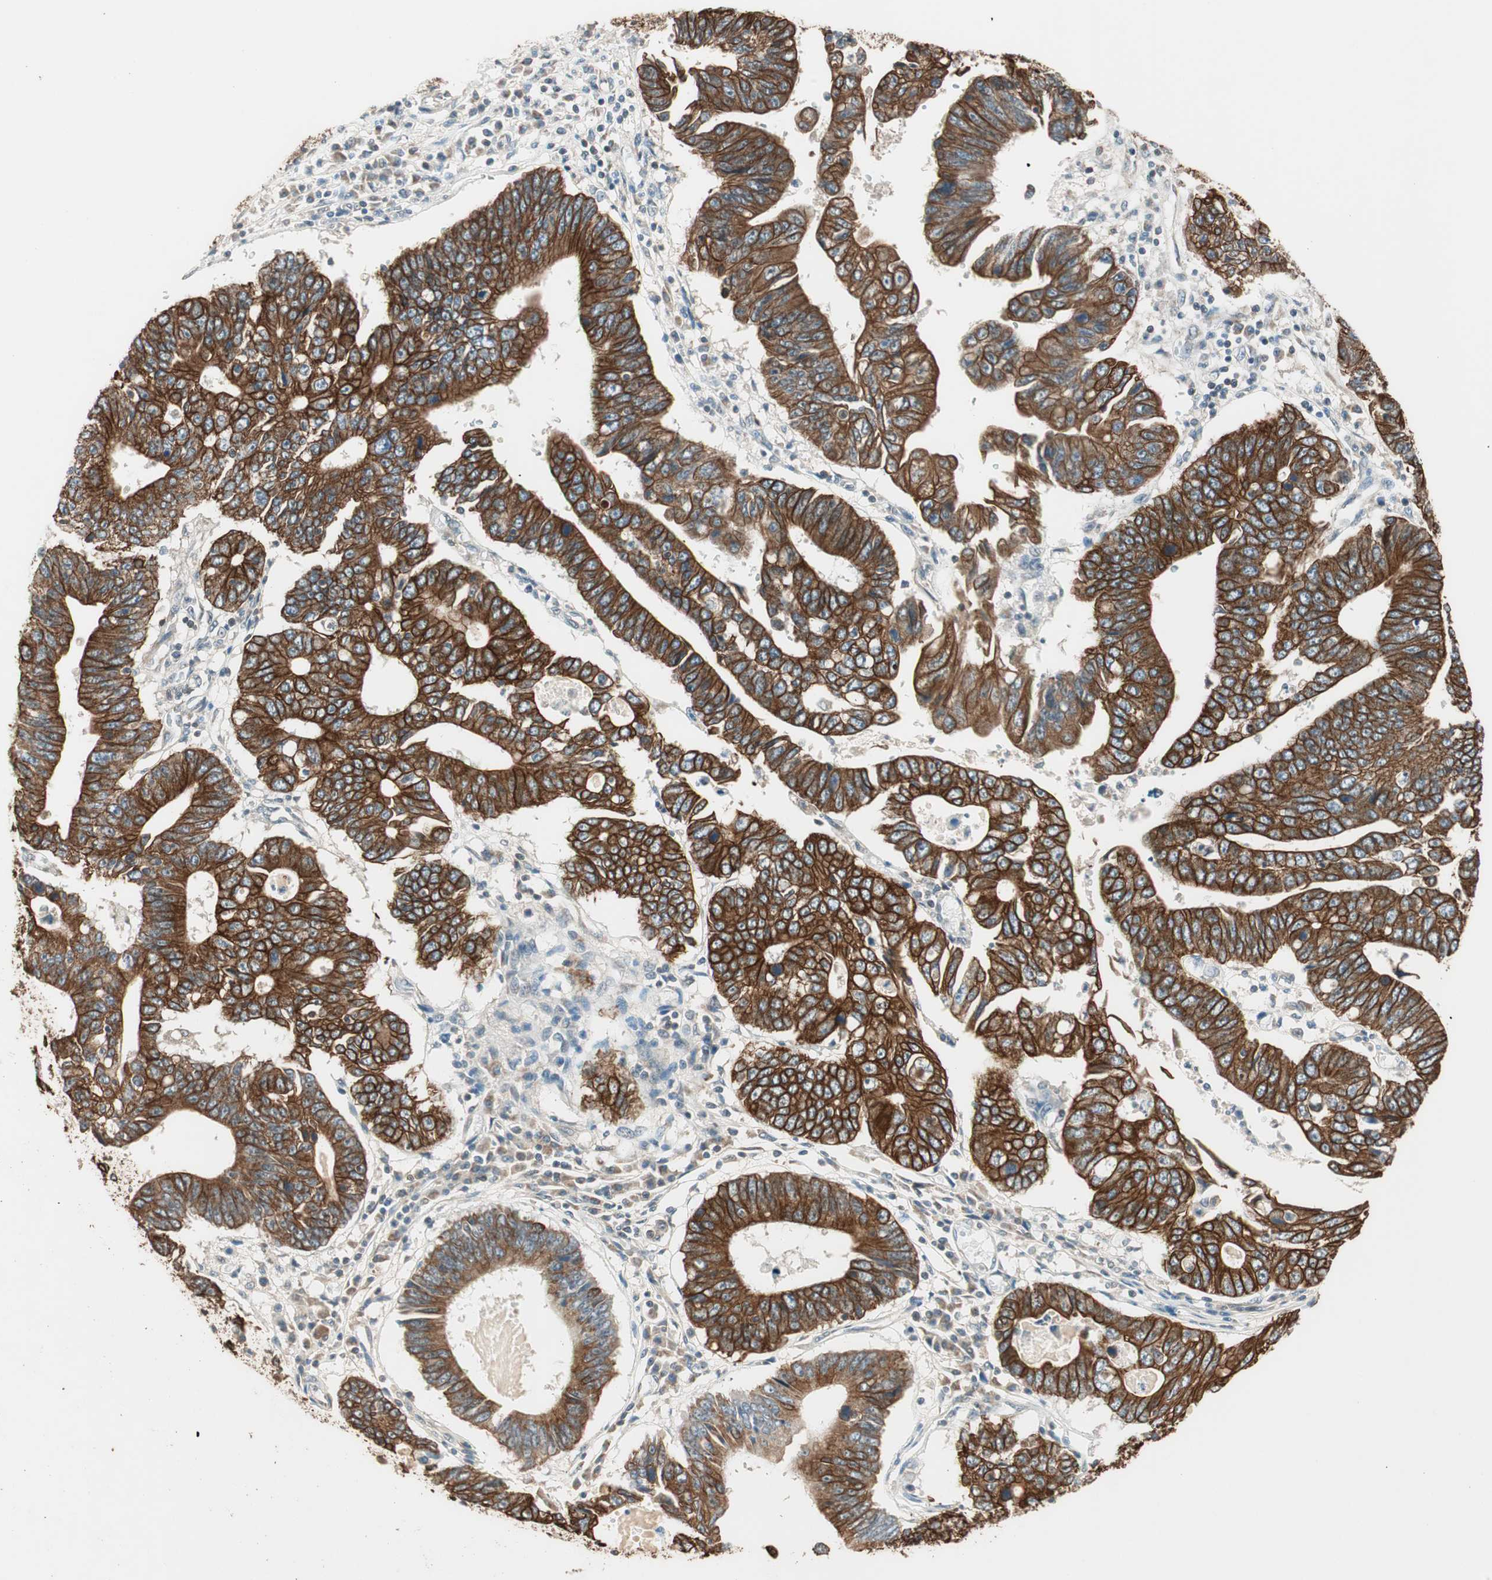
{"staining": {"intensity": "strong", "quantity": ">75%", "location": "cytoplasmic/membranous"}, "tissue": "stomach cancer", "cell_type": "Tumor cells", "image_type": "cancer", "snomed": [{"axis": "morphology", "description": "Adenocarcinoma, NOS"}, {"axis": "topography", "description": "Stomach"}], "caption": "Strong cytoplasmic/membranous expression is present in approximately >75% of tumor cells in adenocarcinoma (stomach). The protein of interest is shown in brown color, while the nuclei are stained blue.", "gene": "TRIM21", "patient": {"sex": "male", "age": 59}}